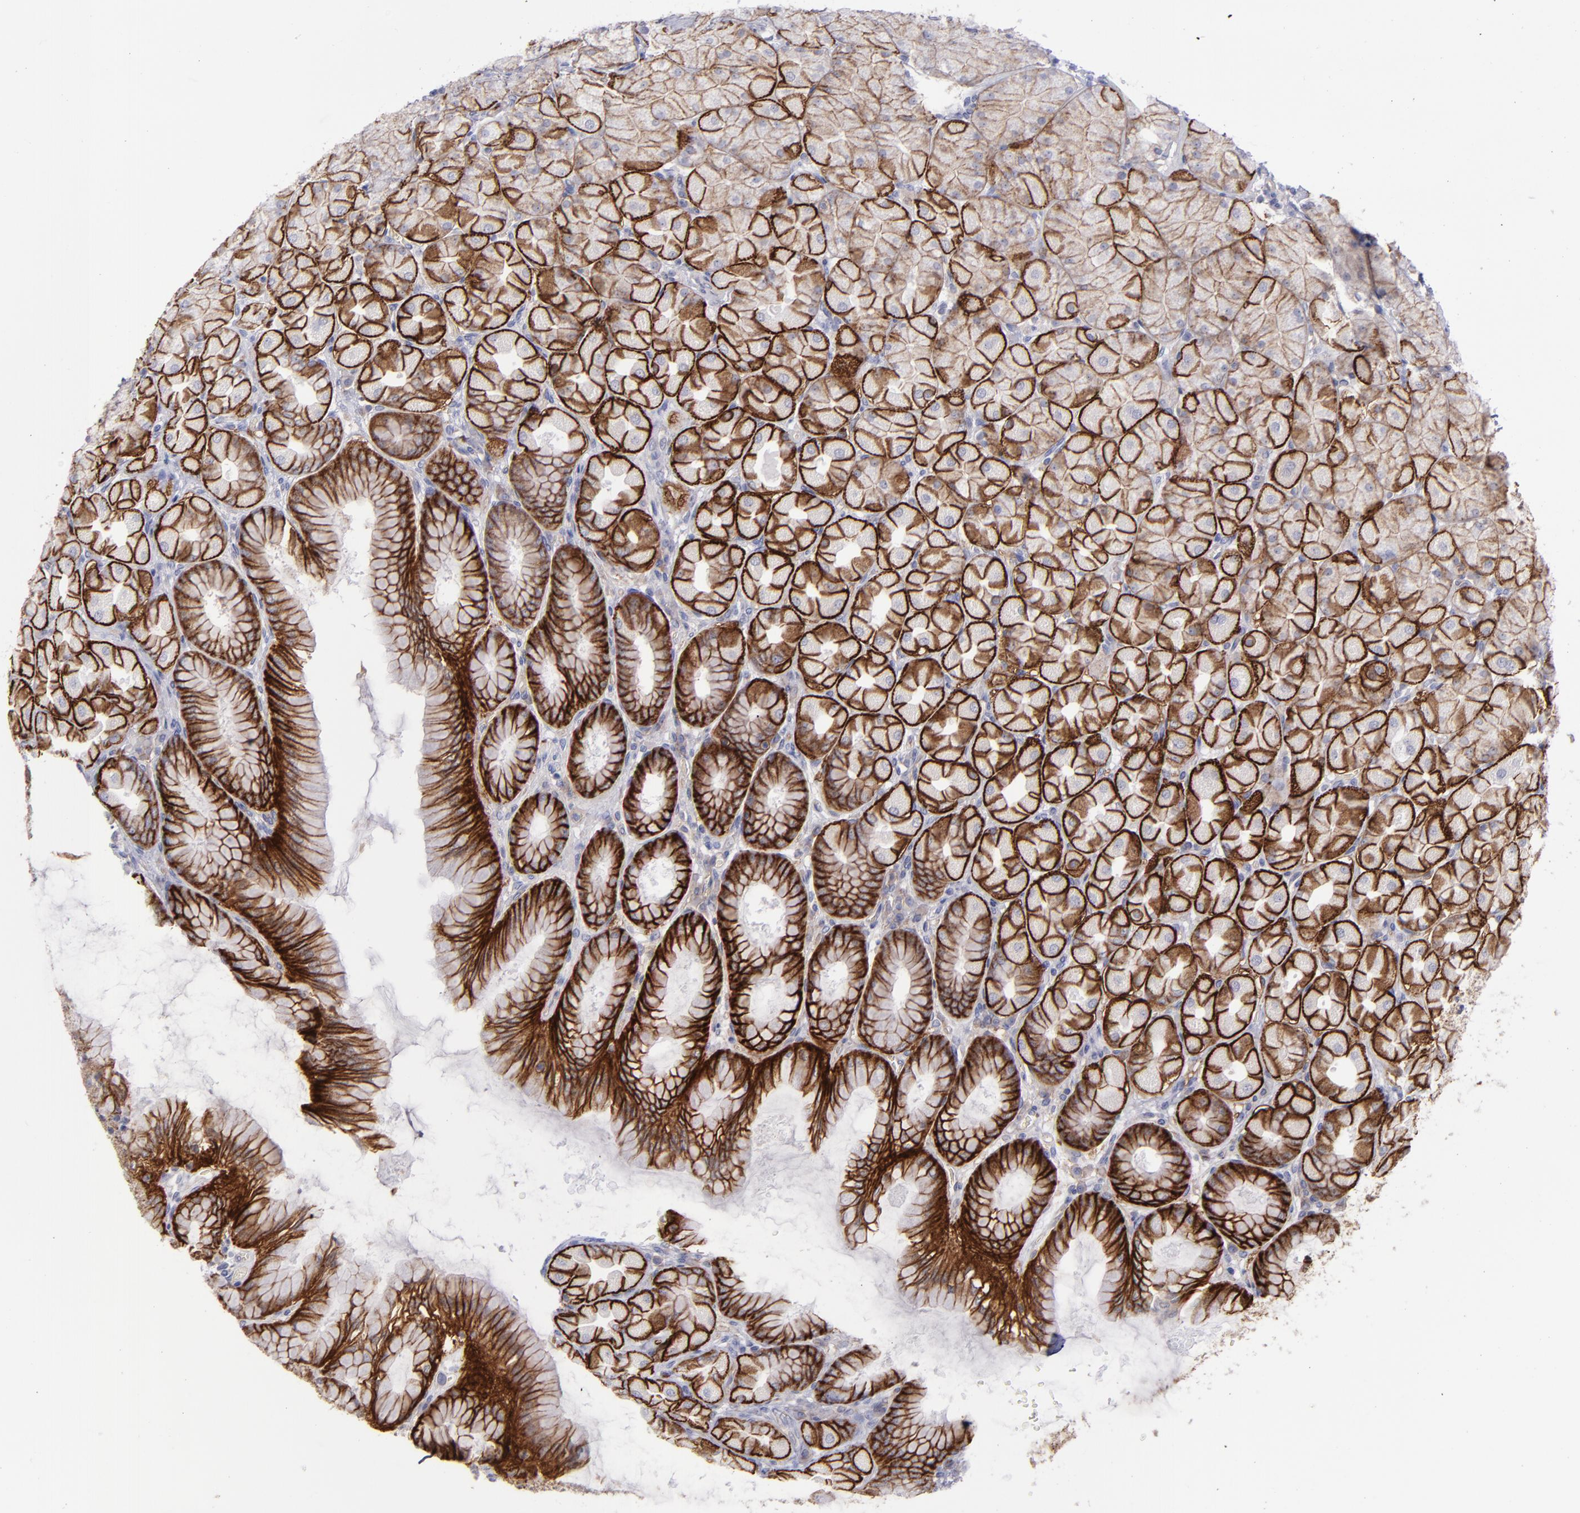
{"staining": {"intensity": "strong", "quantity": ">75%", "location": "cytoplasmic/membranous"}, "tissue": "stomach", "cell_type": "Glandular cells", "image_type": "normal", "snomed": [{"axis": "morphology", "description": "Normal tissue, NOS"}, {"axis": "topography", "description": "Stomach, upper"}], "caption": "Immunohistochemistry (IHC) of benign stomach shows high levels of strong cytoplasmic/membranous positivity in about >75% of glandular cells.", "gene": "BSG", "patient": {"sex": "female", "age": 56}}